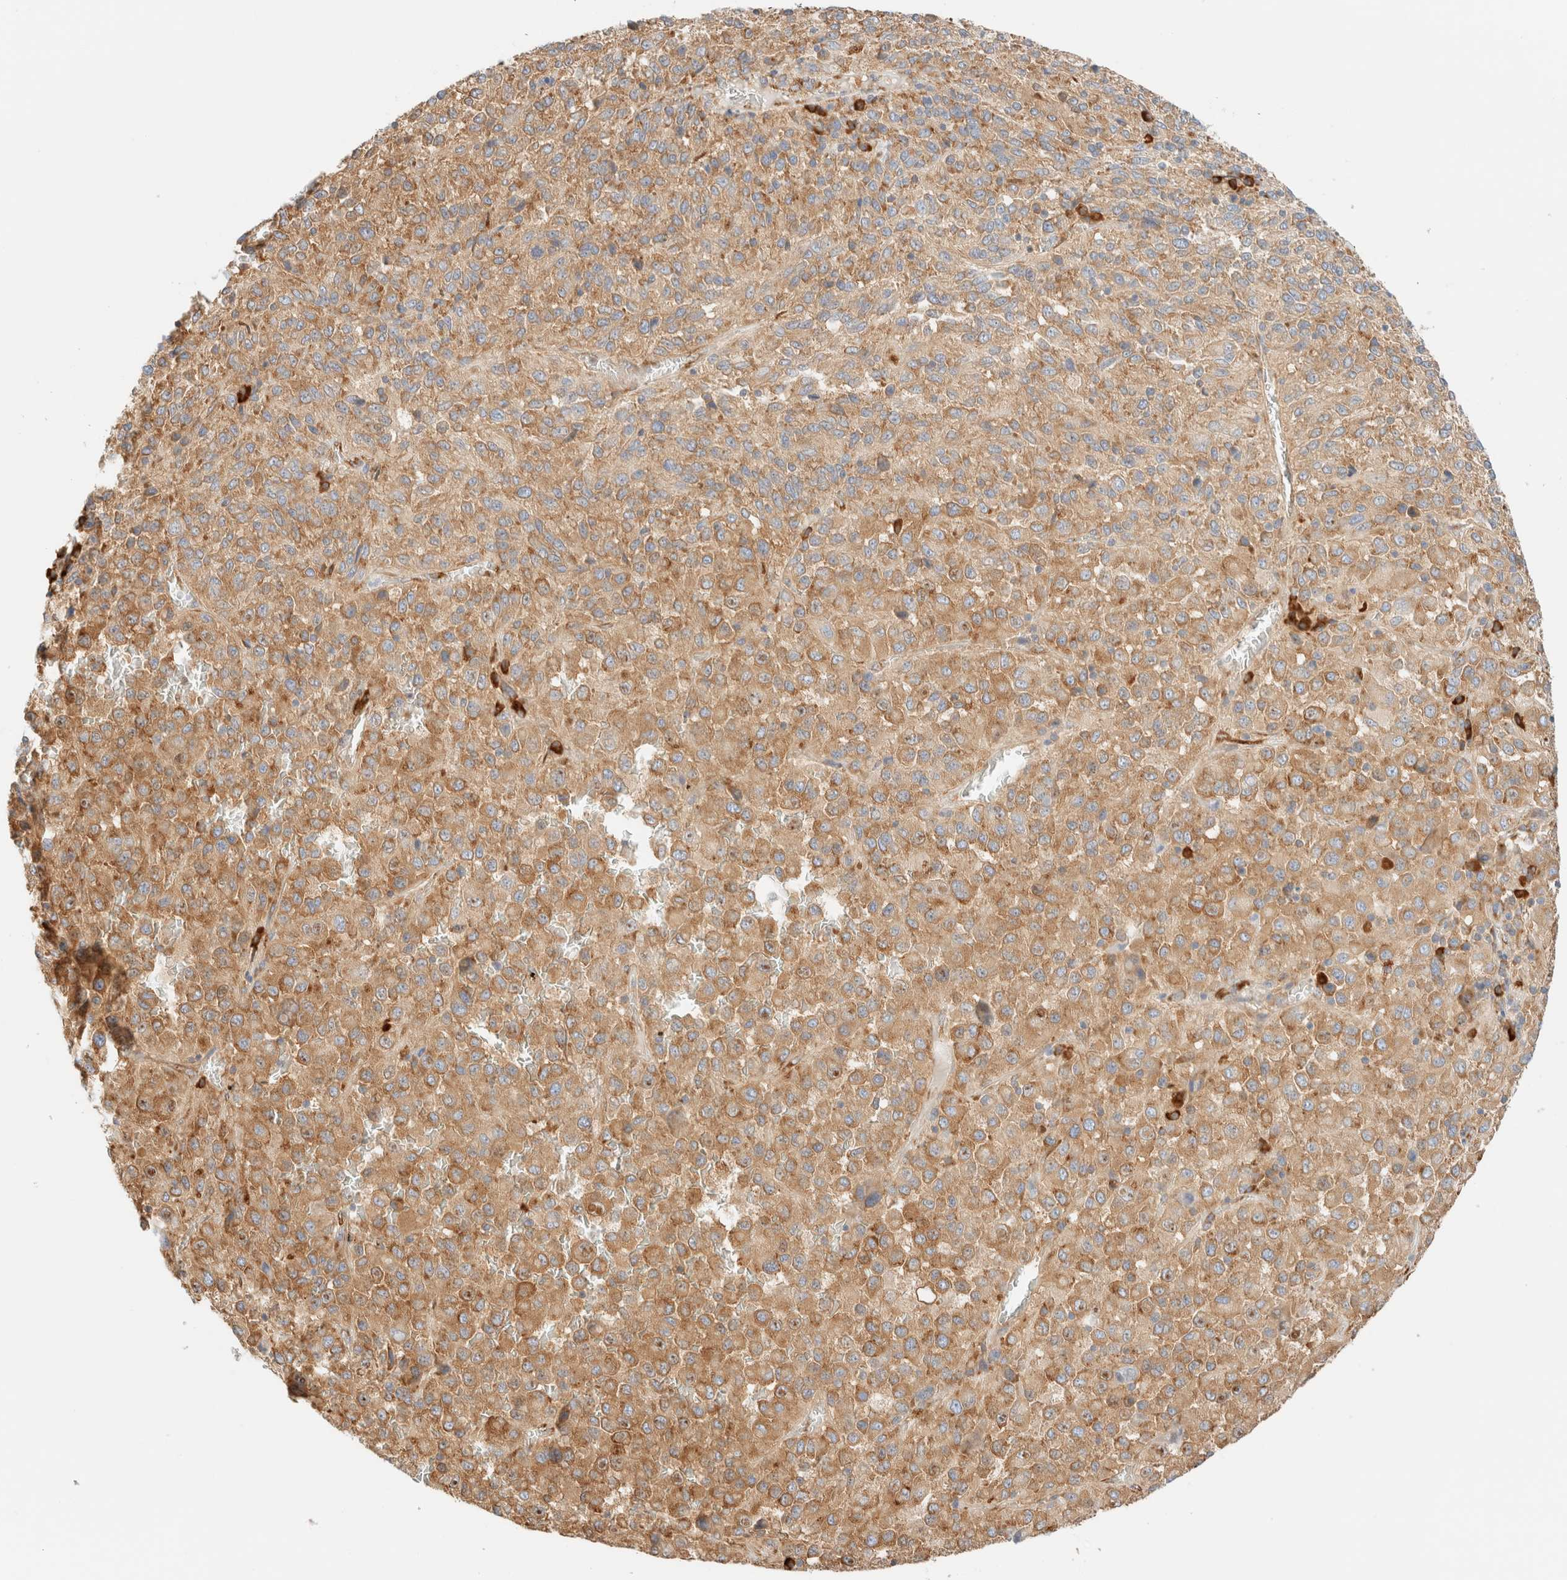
{"staining": {"intensity": "moderate", "quantity": ">75%", "location": "cytoplasmic/membranous"}, "tissue": "melanoma", "cell_type": "Tumor cells", "image_type": "cancer", "snomed": [{"axis": "morphology", "description": "Malignant melanoma, Metastatic site"}, {"axis": "topography", "description": "Lung"}], "caption": "Protein expression analysis of melanoma demonstrates moderate cytoplasmic/membranous expression in about >75% of tumor cells.", "gene": "ZC2HC1A", "patient": {"sex": "male", "age": 64}}